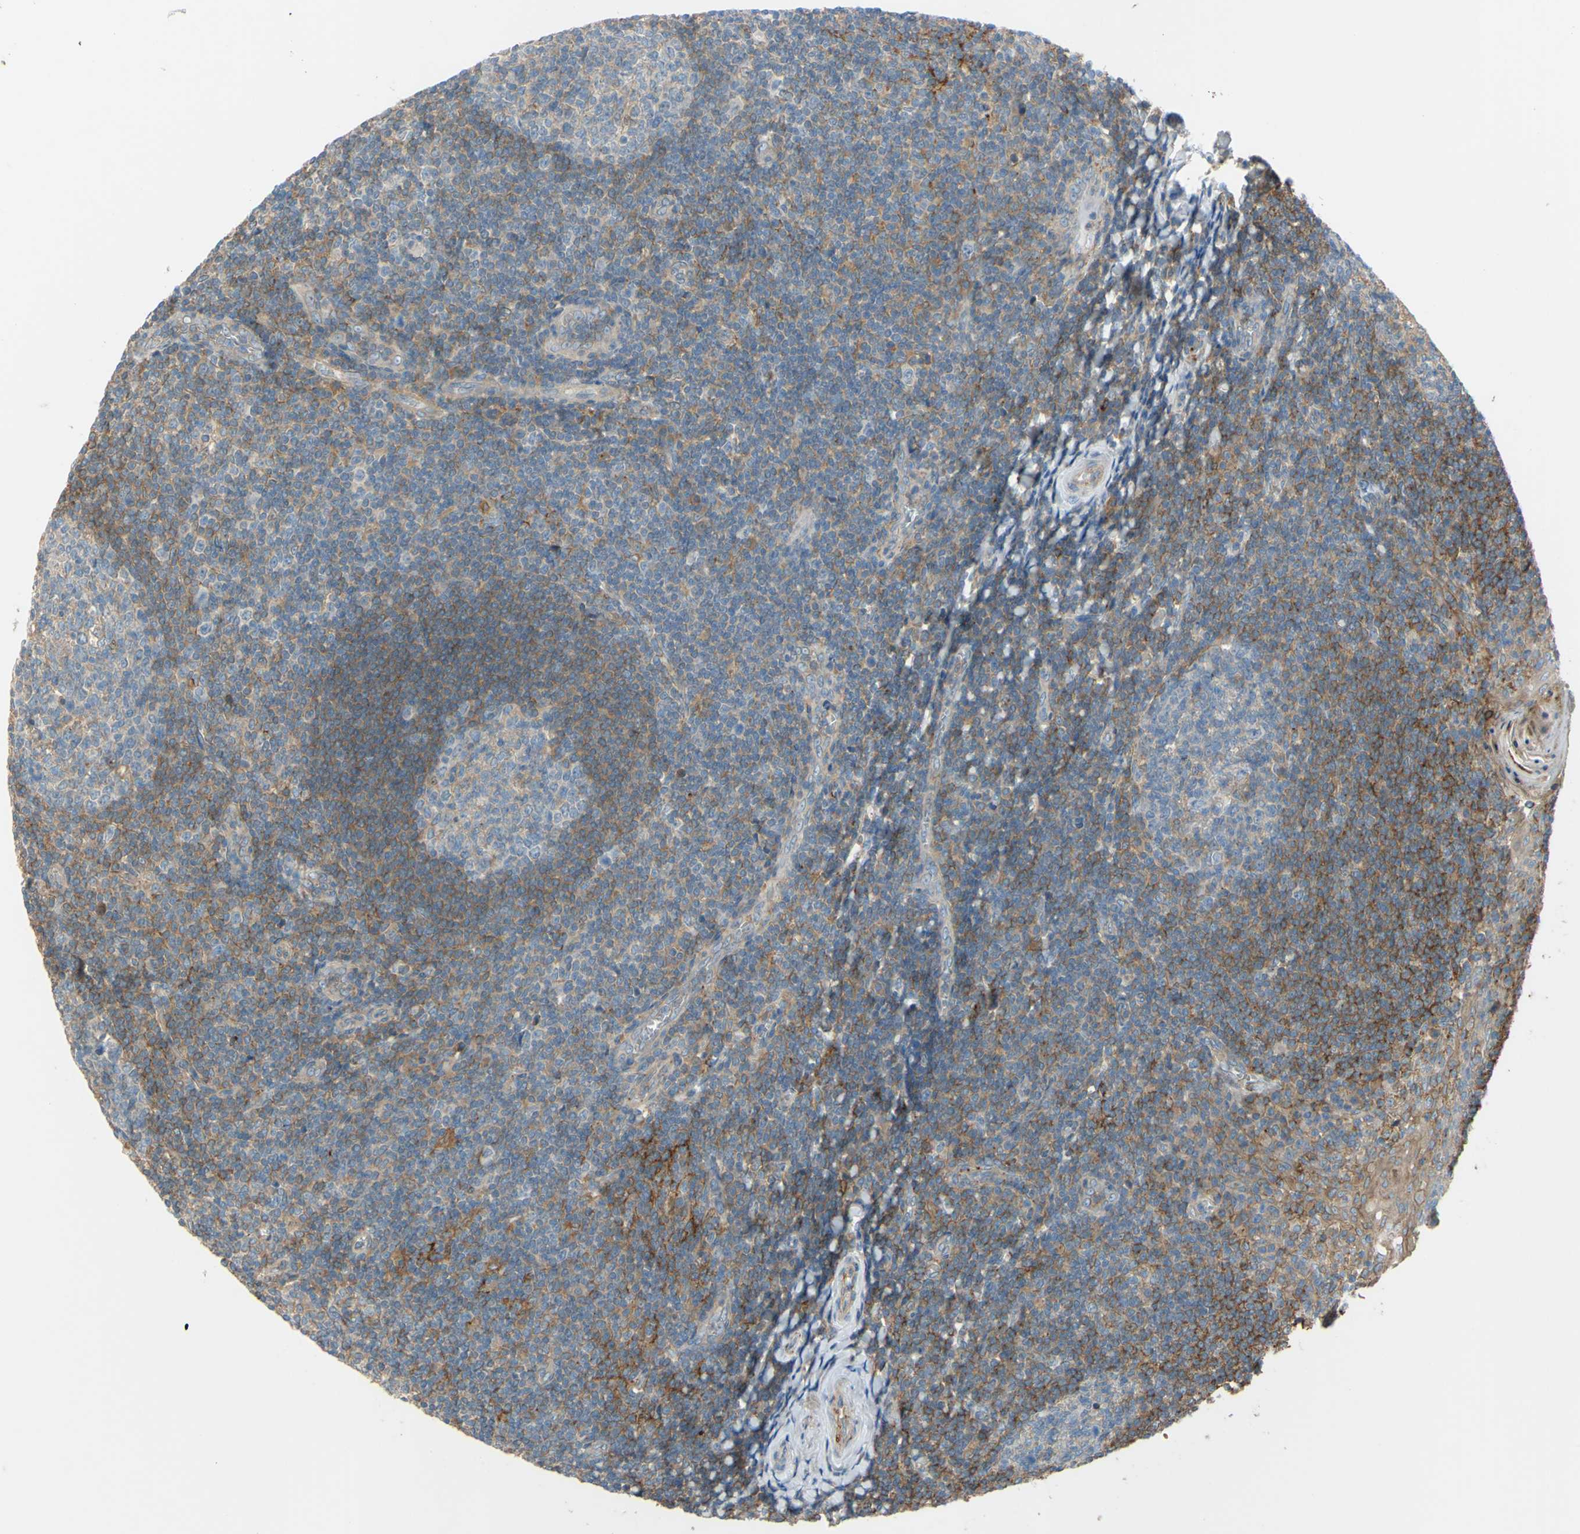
{"staining": {"intensity": "weak", "quantity": "25%-75%", "location": "cytoplasmic/membranous"}, "tissue": "tonsil", "cell_type": "Germinal center cells", "image_type": "normal", "snomed": [{"axis": "morphology", "description": "Normal tissue, NOS"}, {"axis": "topography", "description": "Tonsil"}], "caption": "Protein staining of unremarkable tonsil reveals weak cytoplasmic/membranous staining in approximately 25%-75% of germinal center cells.", "gene": "POR", "patient": {"sex": "male", "age": 31}}